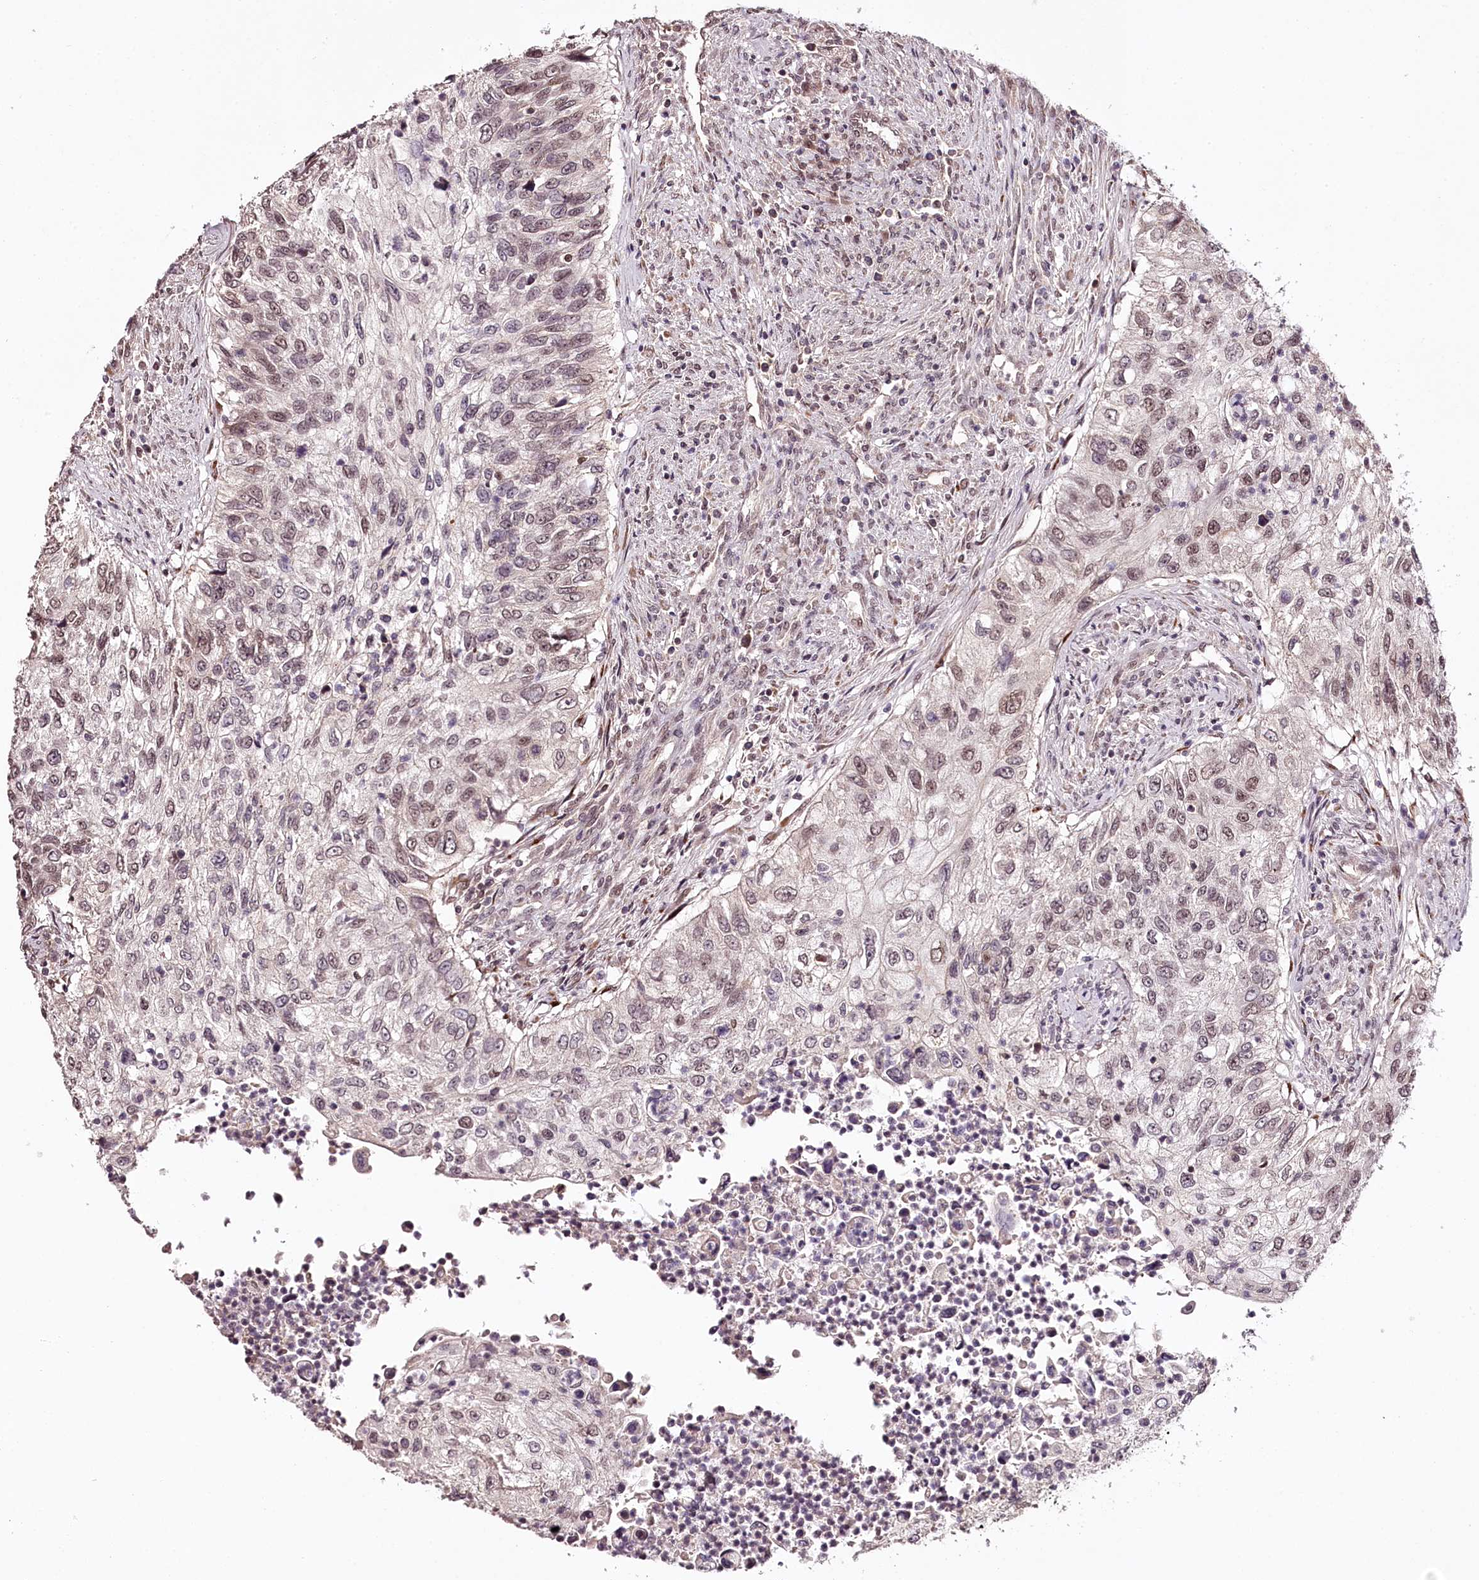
{"staining": {"intensity": "weak", "quantity": "25%-75%", "location": "nuclear"}, "tissue": "urothelial cancer", "cell_type": "Tumor cells", "image_type": "cancer", "snomed": [{"axis": "morphology", "description": "Urothelial carcinoma, High grade"}, {"axis": "topography", "description": "Urinary bladder"}], "caption": "The histopathology image shows a brown stain indicating the presence of a protein in the nuclear of tumor cells in urothelial cancer.", "gene": "TTC33", "patient": {"sex": "female", "age": 60}}